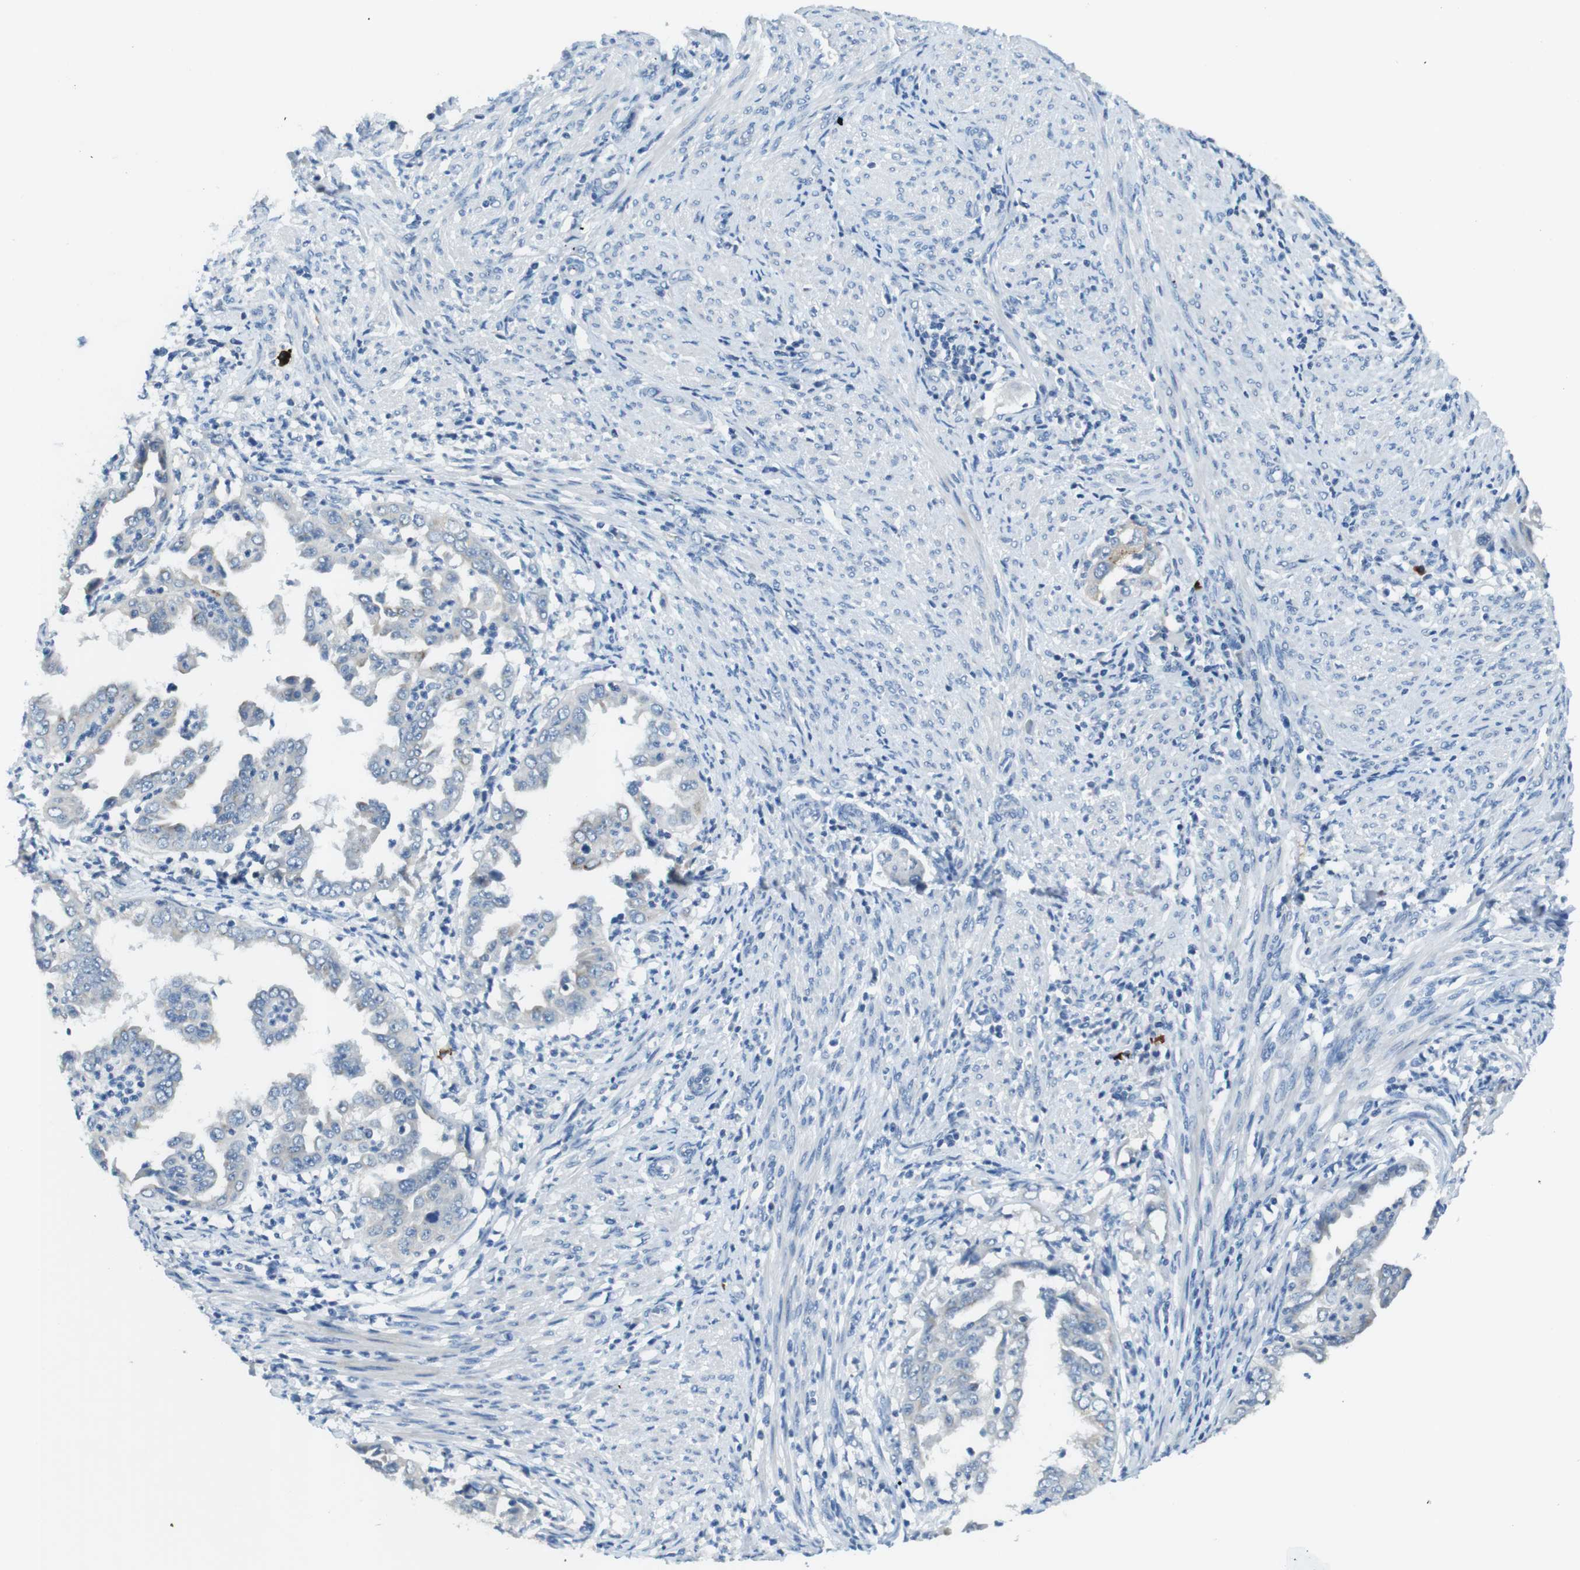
{"staining": {"intensity": "negative", "quantity": "none", "location": "none"}, "tissue": "endometrial cancer", "cell_type": "Tumor cells", "image_type": "cancer", "snomed": [{"axis": "morphology", "description": "Adenocarcinoma, NOS"}, {"axis": "topography", "description": "Endometrium"}], "caption": "This photomicrograph is of endometrial adenocarcinoma stained with IHC to label a protein in brown with the nuclei are counter-stained blue. There is no expression in tumor cells.", "gene": "SLC35A3", "patient": {"sex": "female", "age": 85}}